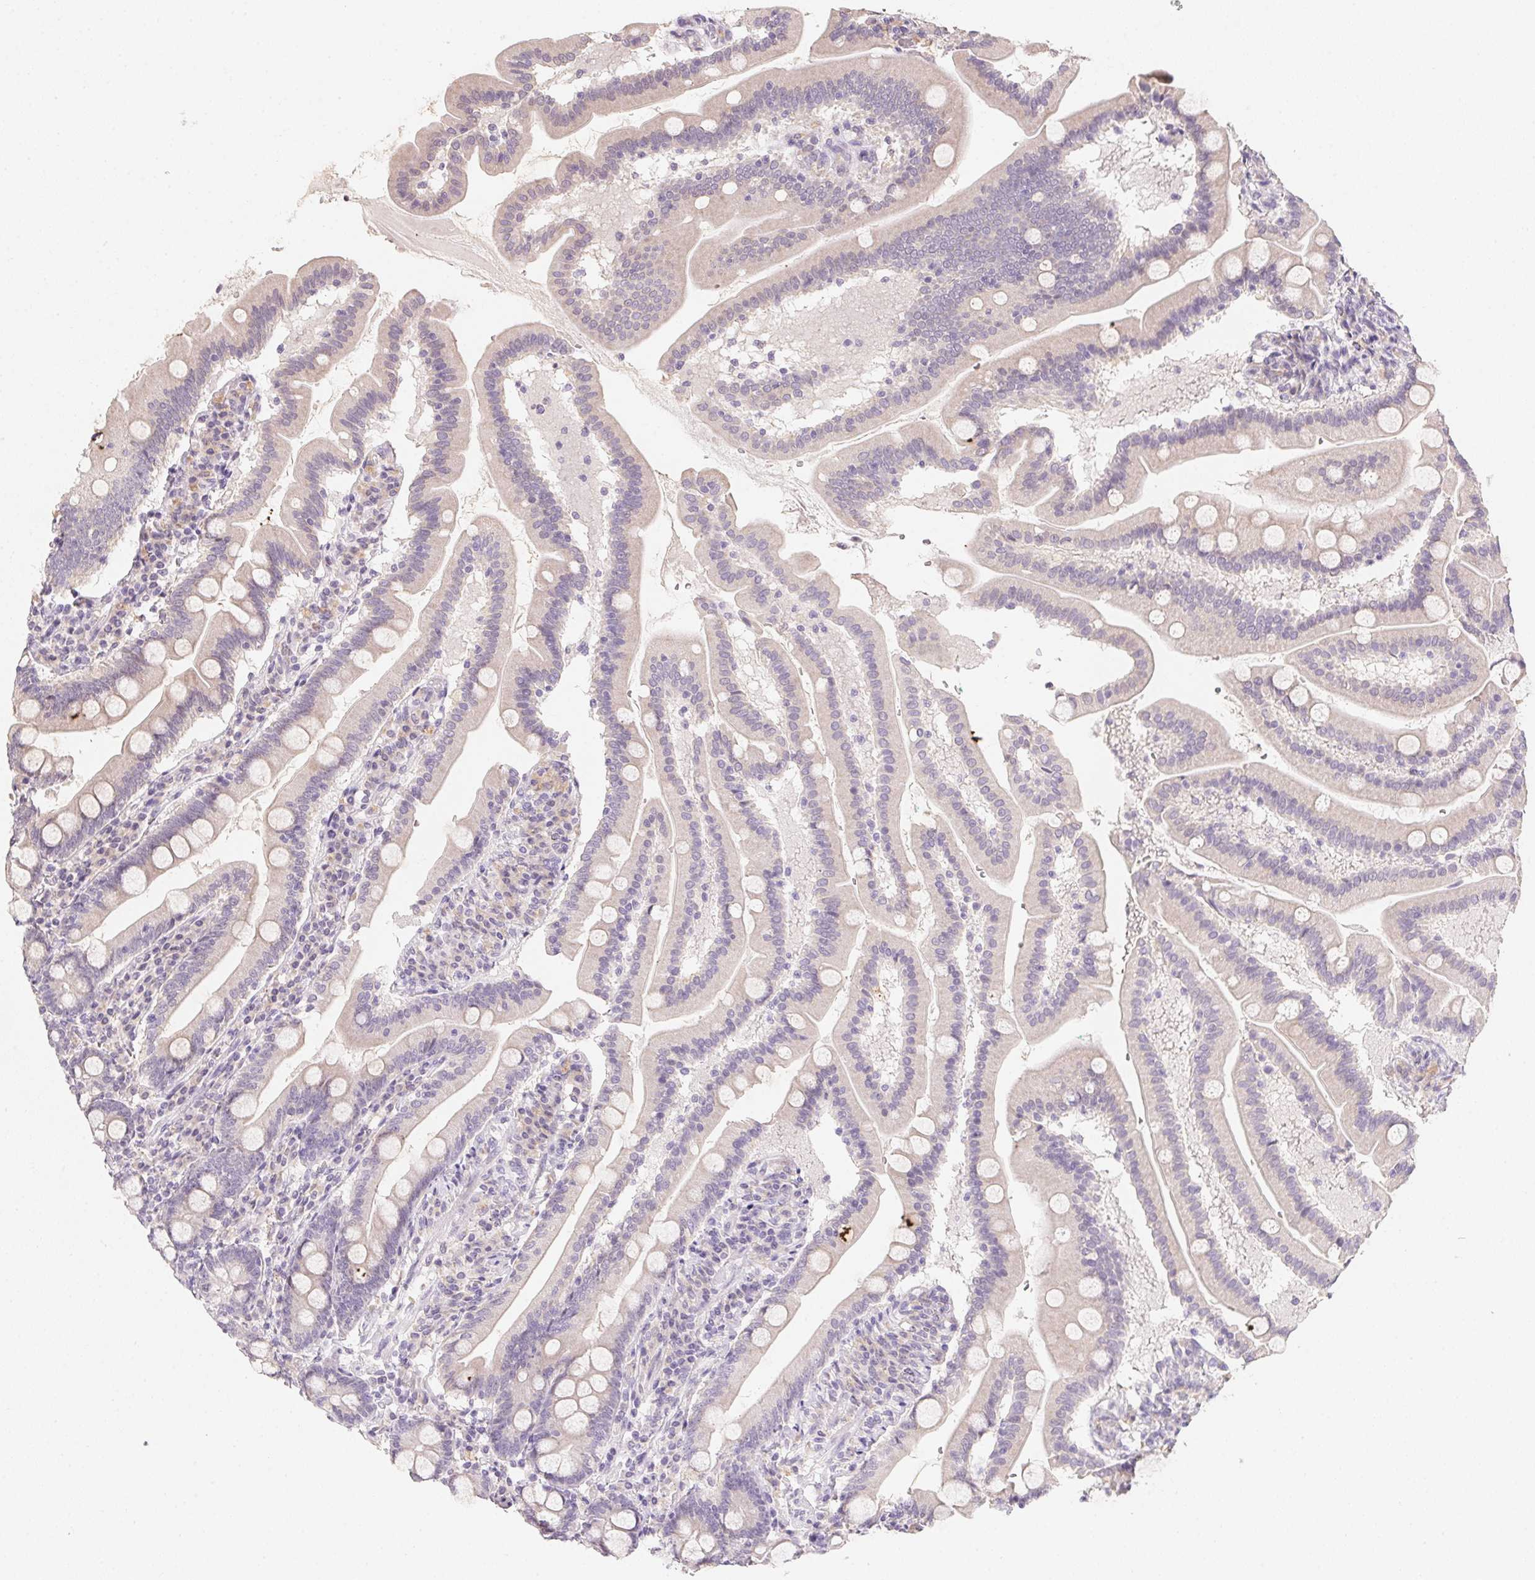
{"staining": {"intensity": "negative", "quantity": "none", "location": "none"}, "tissue": "duodenum", "cell_type": "Glandular cells", "image_type": "normal", "snomed": [{"axis": "morphology", "description": "Normal tissue, NOS"}, {"axis": "topography", "description": "Duodenum"}], "caption": "IHC of normal duodenum shows no positivity in glandular cells.", "gene": "SLC6A18", "patient": {"sex": "female", "age": 67}}